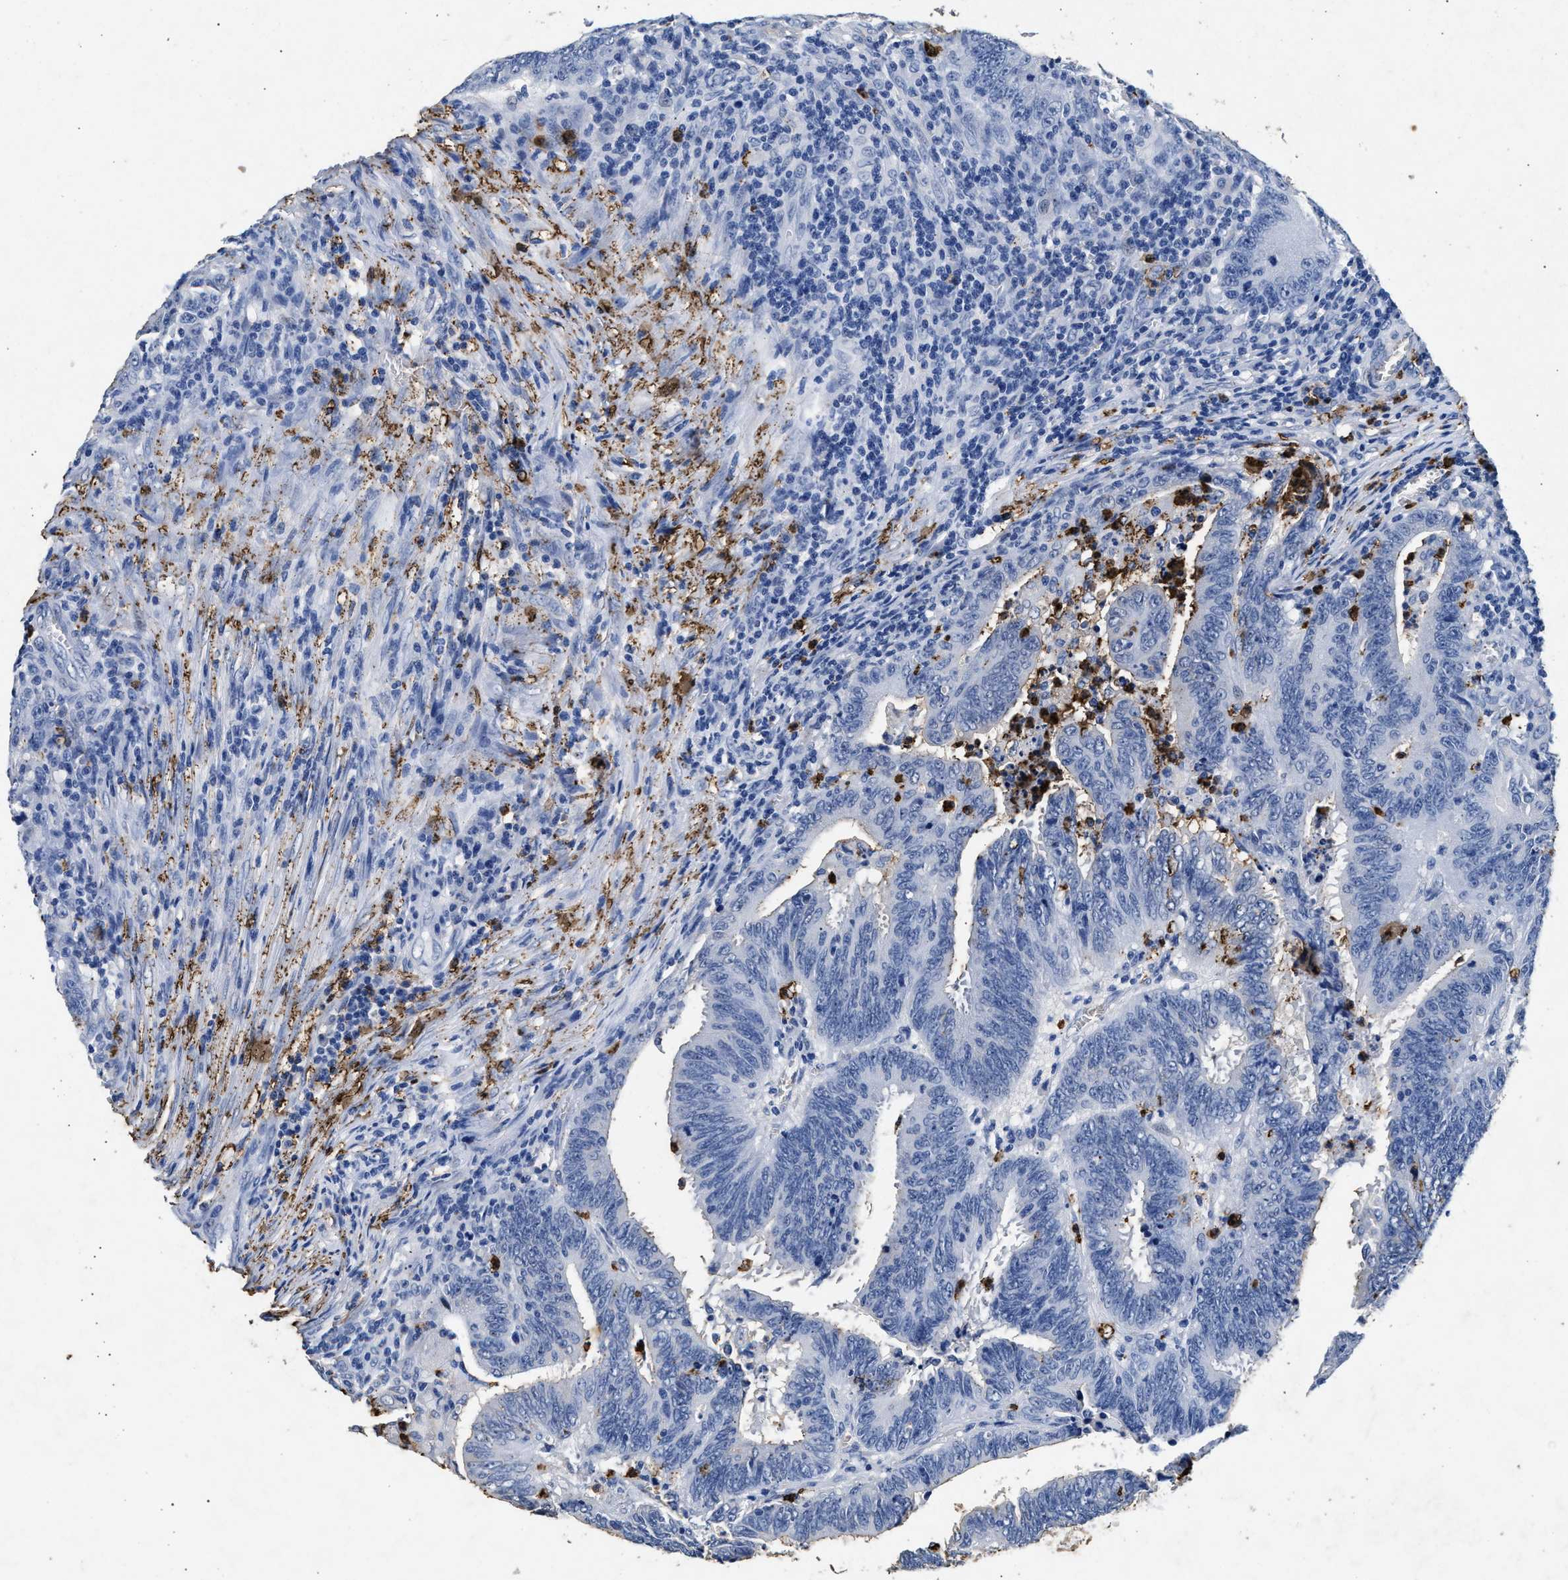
{"staining": {"intensity": "negative", "quantity": "none", "location": "none"}, "tissue": "colorectal cancer", "cell_type": "Tumor cells", "image_type": "cancer", "snomed": [{"axis": "morphology", "description": "Adenocarcinoma, NOS"}, {"axis": "topography", "description": "Colon"}], "caption": "An IHC photomicrograph of colorectal cancer (adenocarcinoma) is shown. There is no staining in tumor cells of colorectal cancer (adenocarcinoma).", "gene": "LTB4R2", "patient": {"sex": "male", "age": 45}}